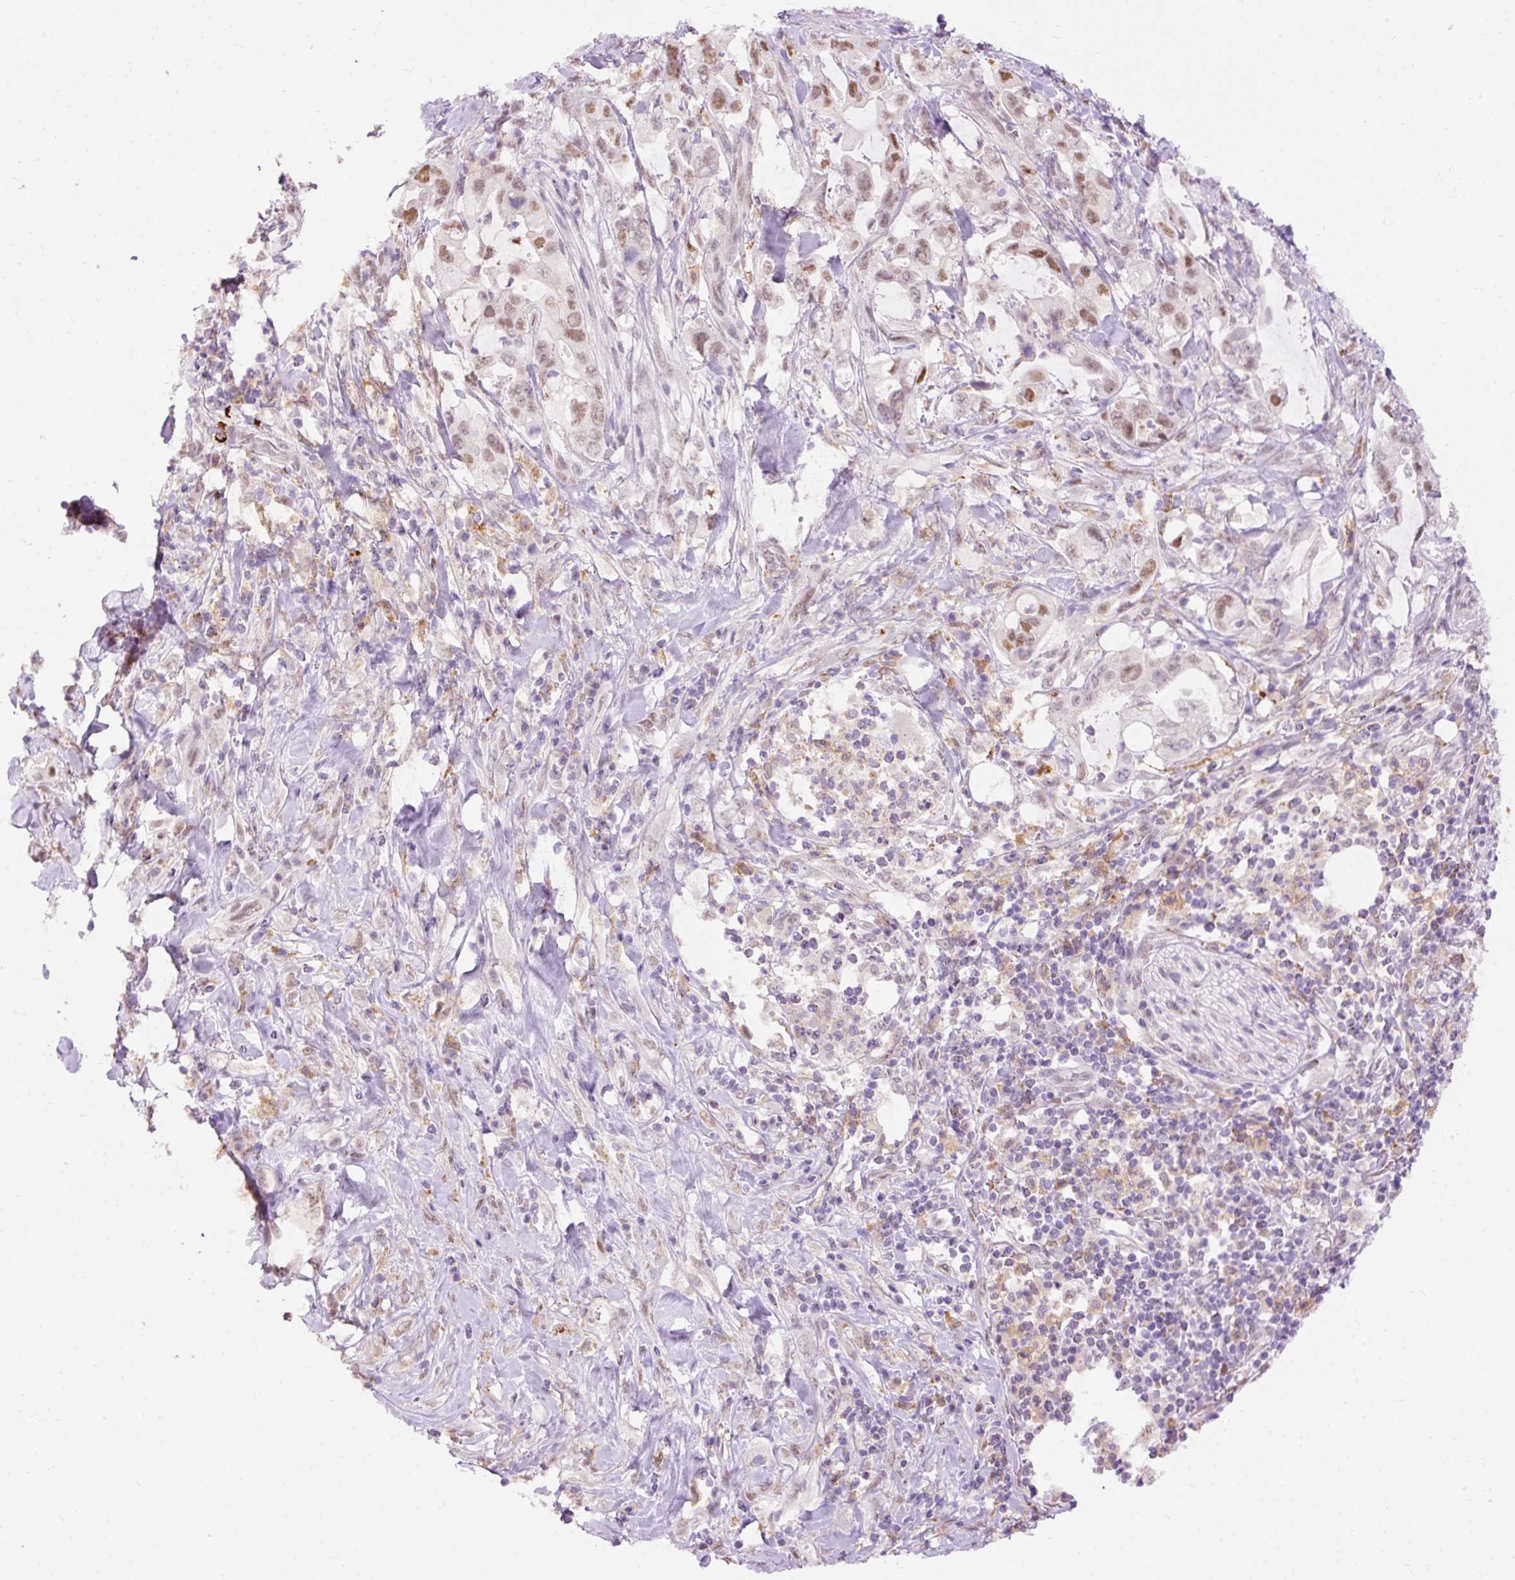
{"staining": {"intensity": "weak", "quantity": ">75%", "location": "nuclear"}, "tissue": "pancreatic cancer", "cell_type": "Tumor cells", "image_type": "cancer", "snomed": [{"axis": "morphology", "description": "Adenocarcinoma, NOS"}, {"axis": "topography", "description": "Pancreas"}], "caption": "Weak nuclear staining for a protein is seen in about >75% of tumor cells of adenocarcinoma (pancreatic) using immunohistochemistry.", "gene": "LY86", "patient": {"sex": "female", "age": 61}}